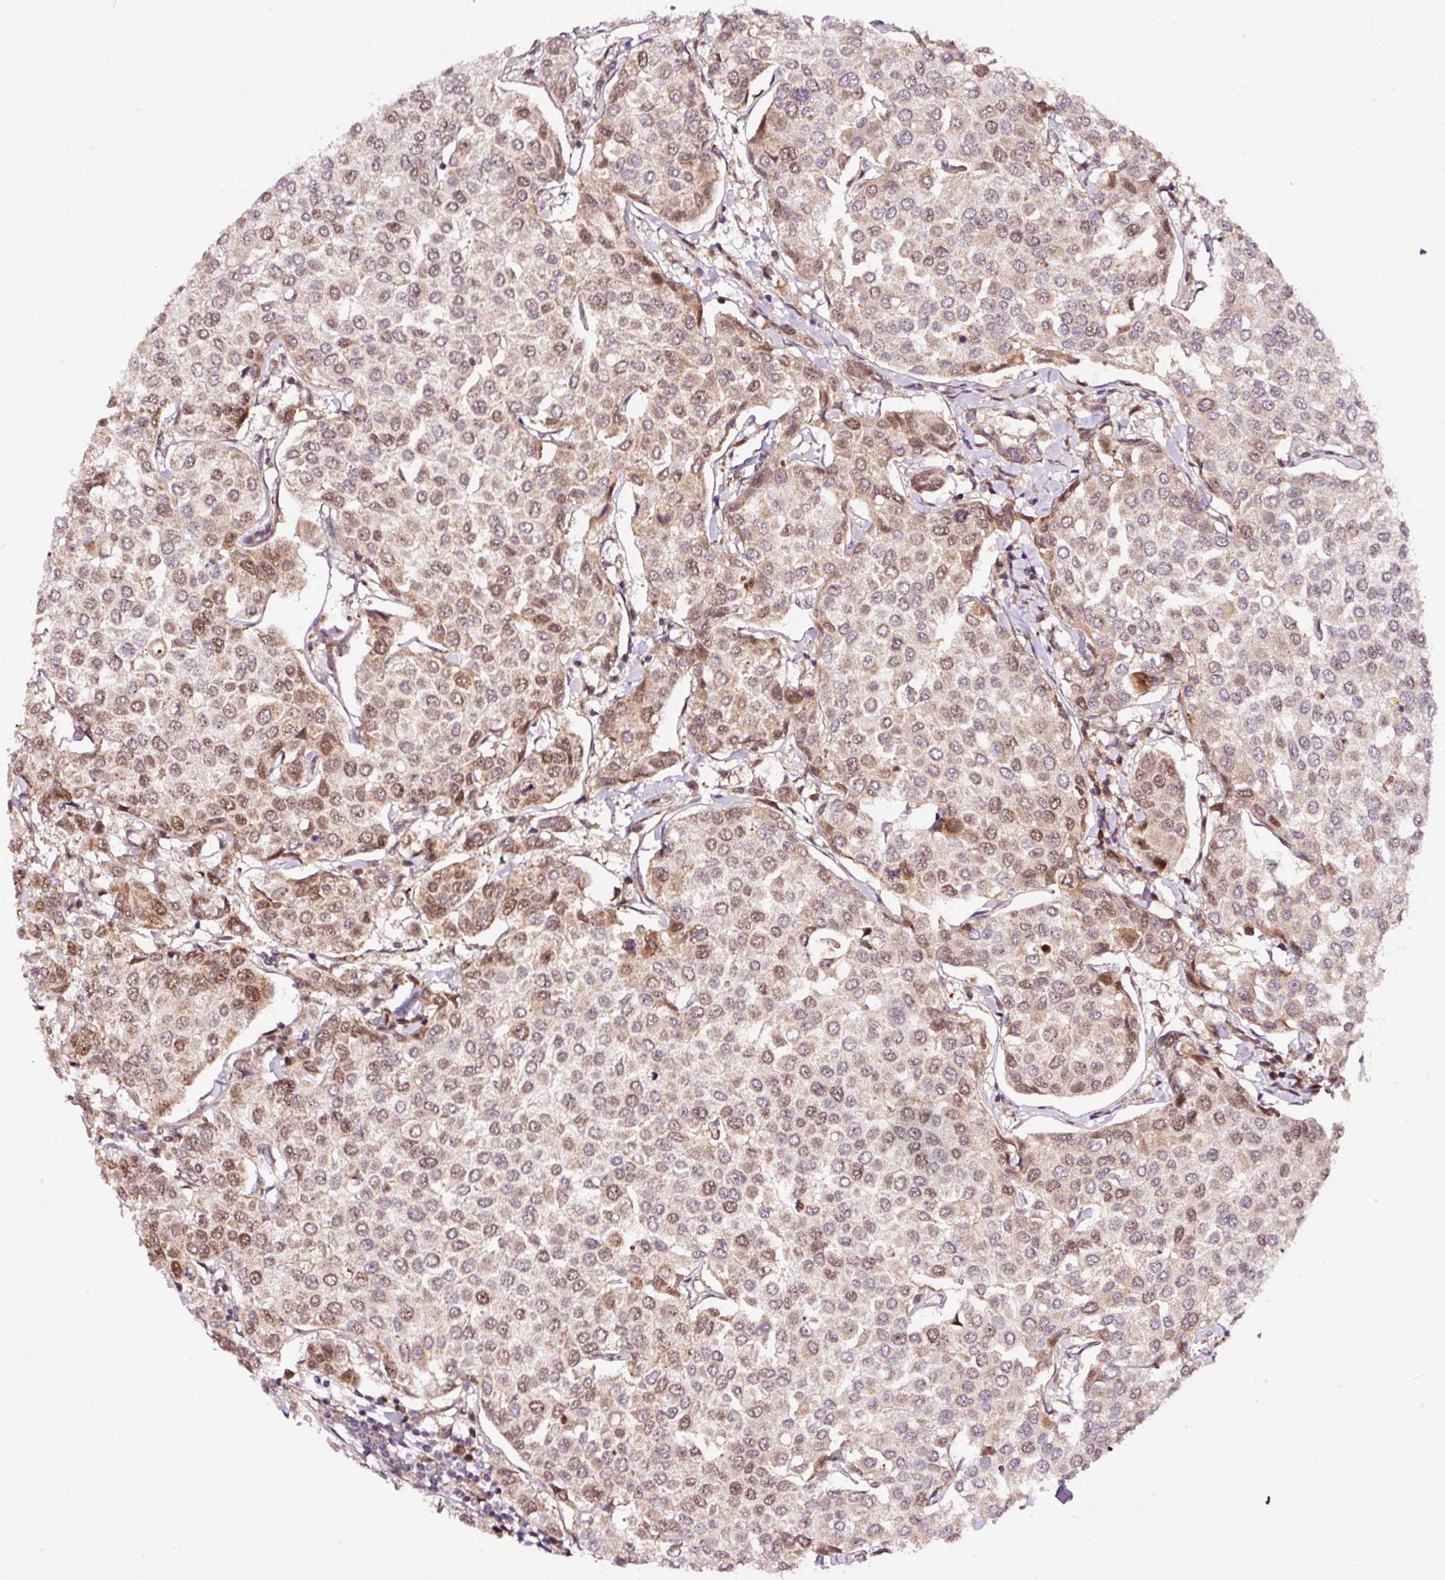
{"staining": {"intensity": "weak", "quantity": ">75%", "location": "cytoplasmic/membranous,nuclear"}, "tissue": "breast cancer", "cell_type": "Tumor cells", "image_type": "cancer", "snomed": [{"axis": "morphology", "description": "Duct carcinoma"}, {"axis": "topography", "description": "Breast"}], "caption": "IHC of human infiltrating ductal carcinoma (breast) displays low levels of weak cytoplasmic/membranous and nuclear positivity in approximately >75% of tumor cells.", "gene": "RFC4", "patient": {"sex": "female", "age": 55}}